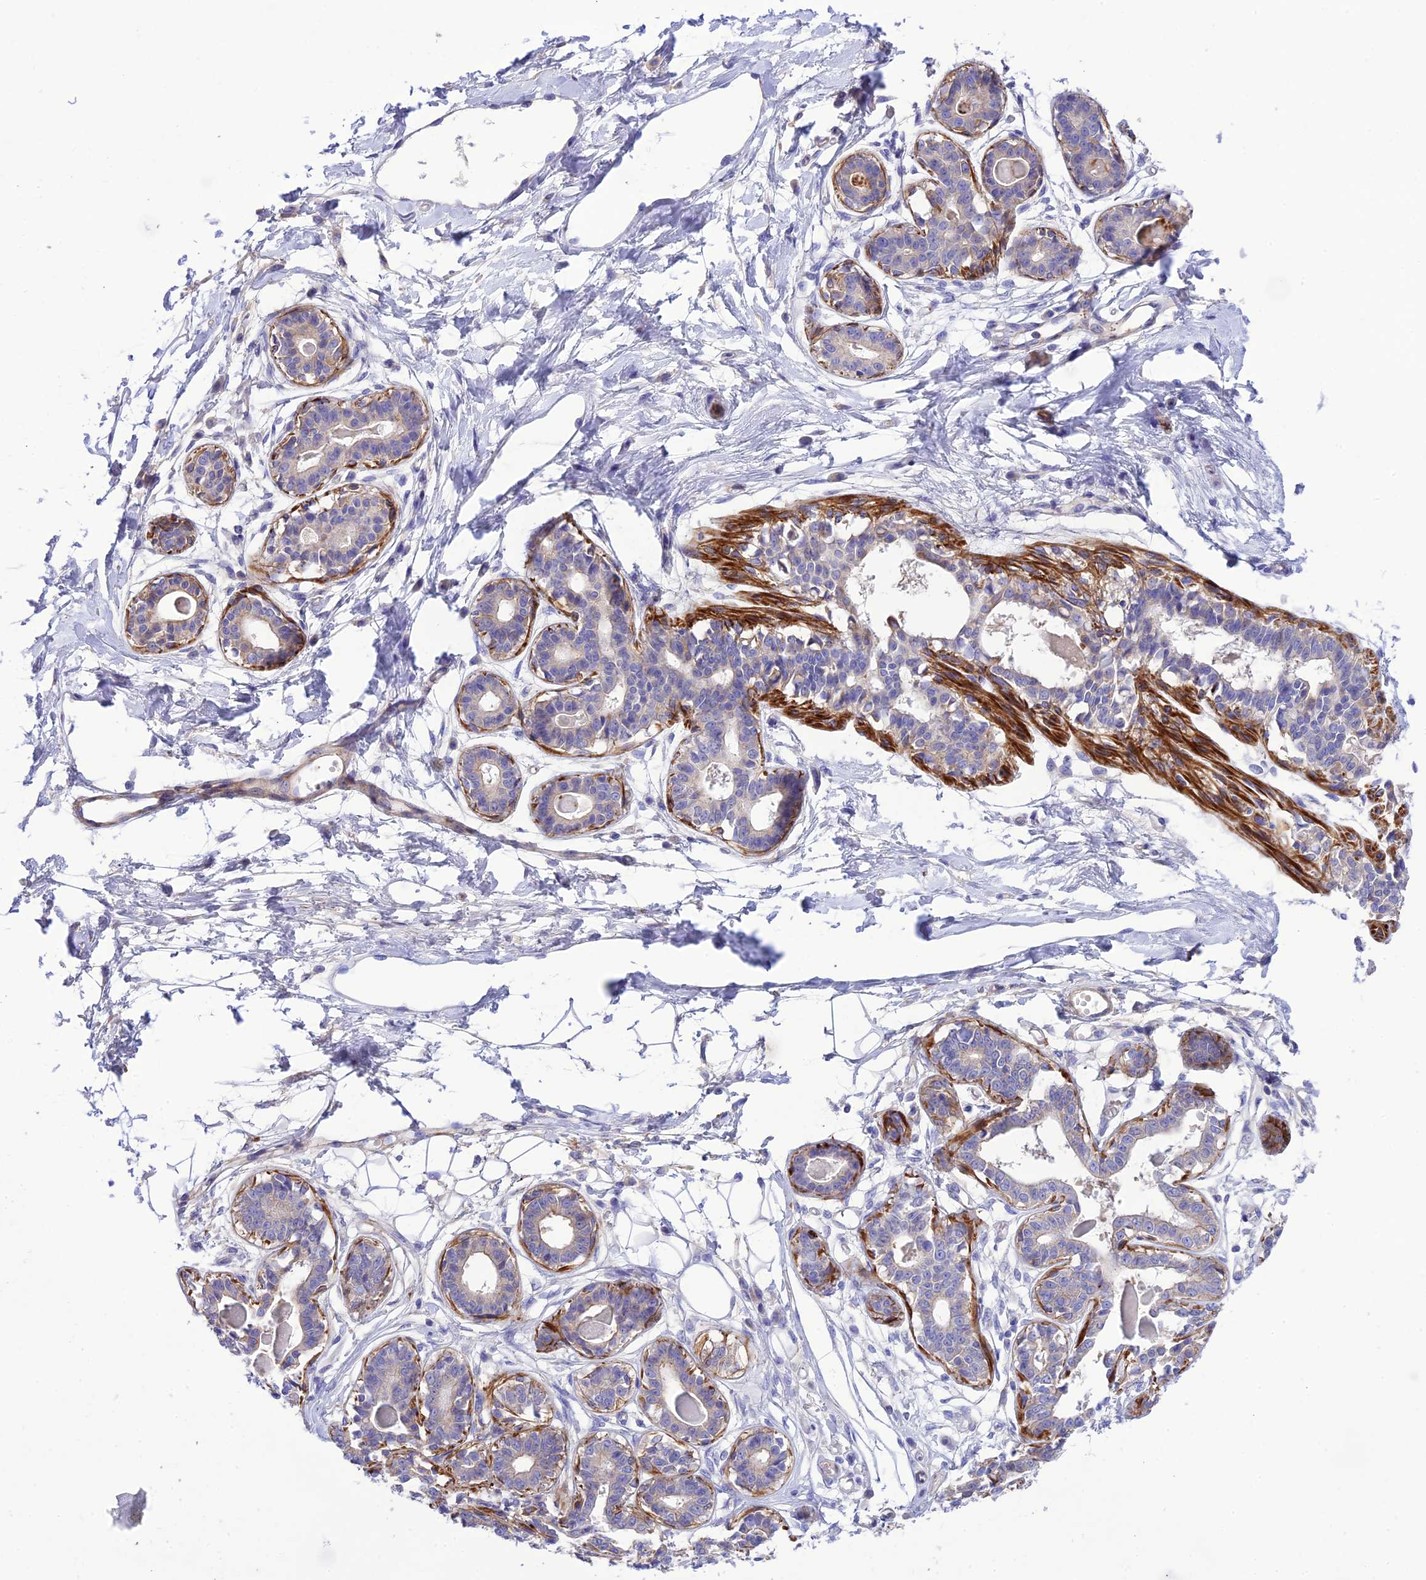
{"staining": {"intensity": "negative", "quantity": "none", "location": "none"}, "tissue": "breast", "cell_type": "Adipocytes", "image_type": "normal", "snomed": [{"axis": "morphology", "description": "Normal tissue, NOS"}, {"axis": "topography", "description": "Breast"}], "caption": "A high-resolution micrograph shows immunohistochemistry (IHC) staining of unremarkable breast, which exhibits no significant staining in adipocytes. (Immunohistochemistry (ihc), brightfield microscopy, high magnification).", "gene": "FRA10AC1", "patient": {"sex": "female", "age": 45}}